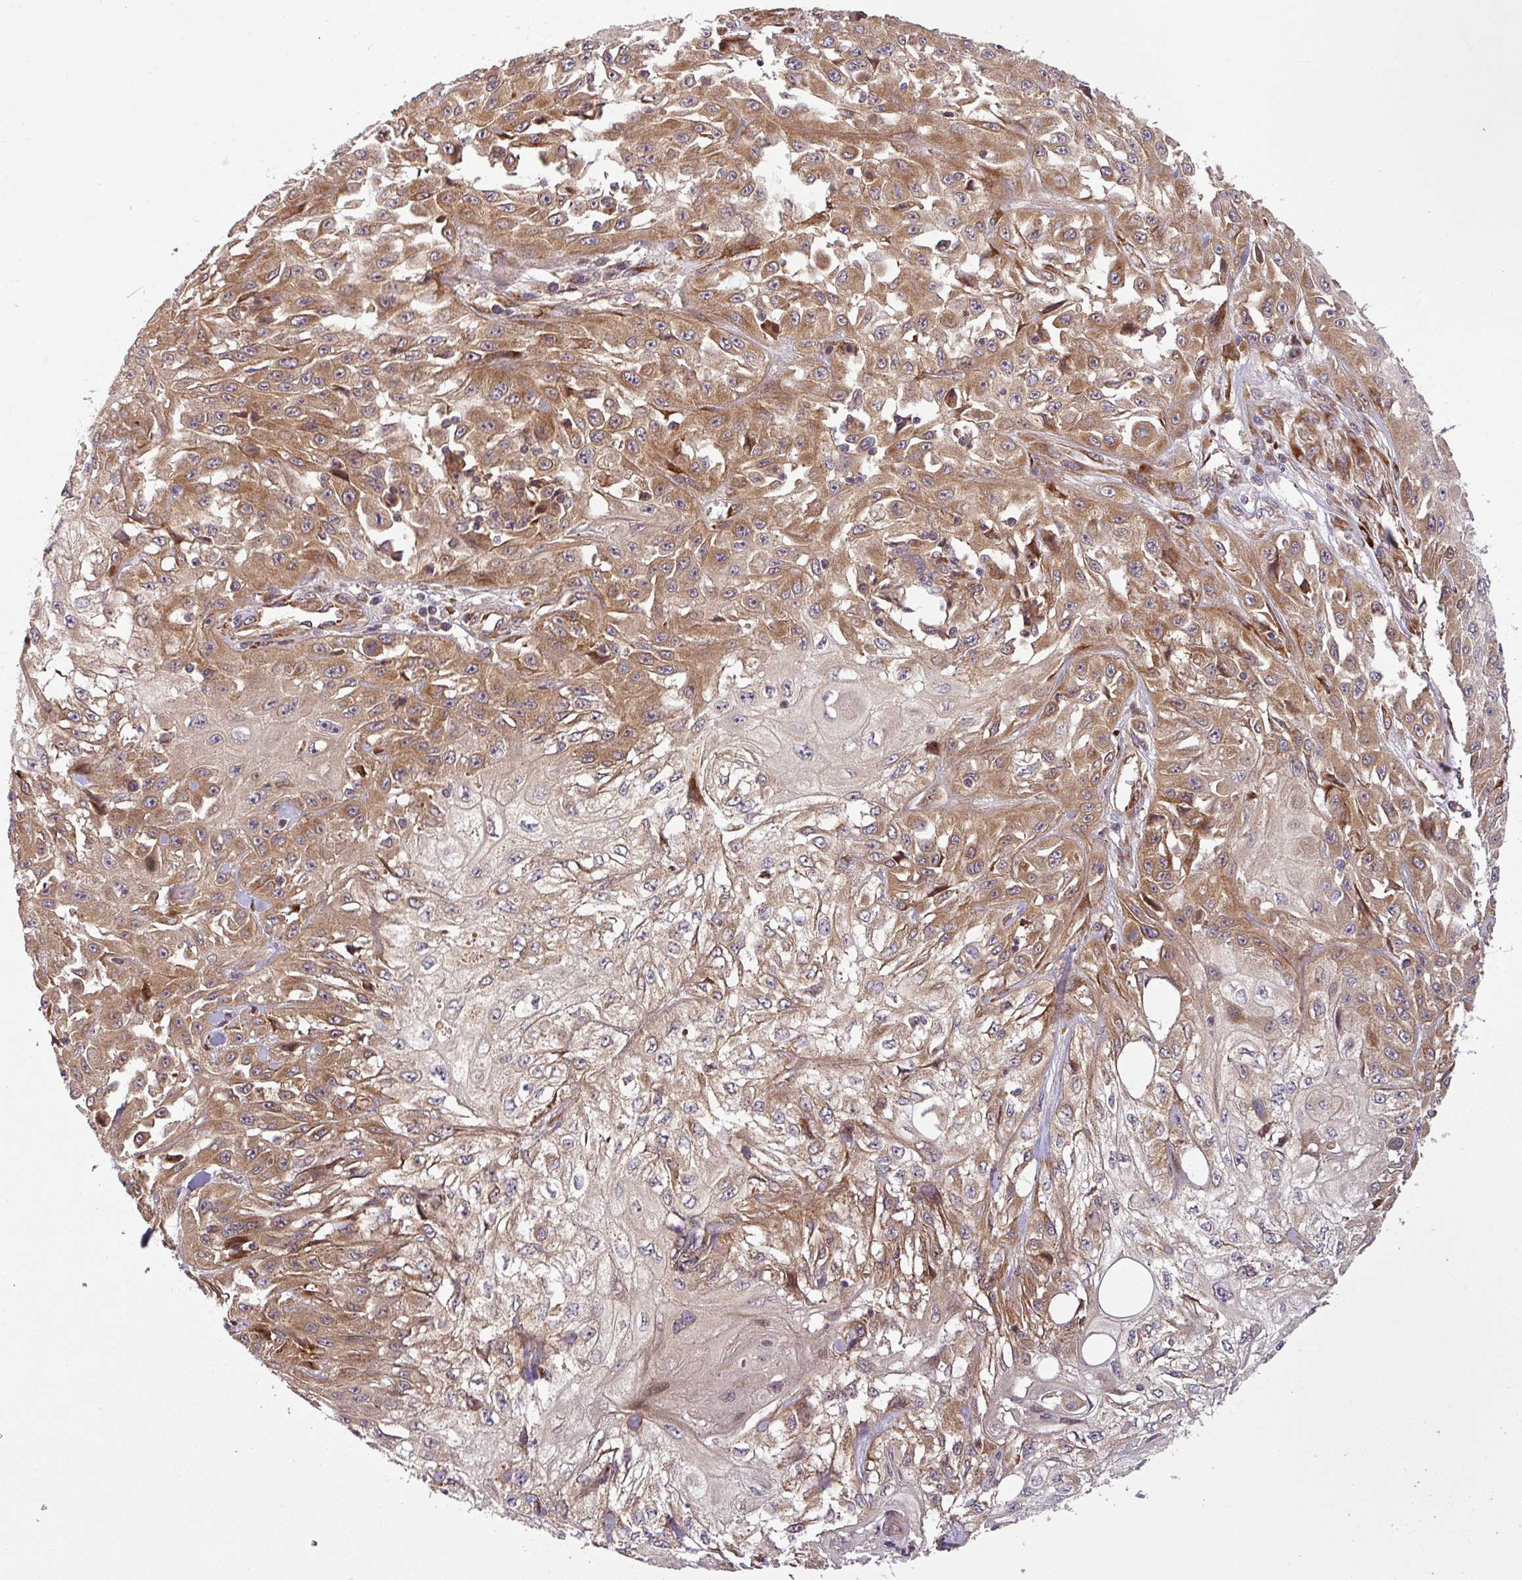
{"staining": {"intensity": "moderate", "quantity": ">75%", "location": "cytoplasmic/membranous"}, "tissue": "skin cancer", "cell_type": "Tumor cells", "image_type": "cancer", "snomed": [{"axis": "morphology", "description": "Squamous cell carcinoma, NOS"}, {"axis": "morphology", "description": "Squamous cell carcinoma, metastatic, NOS"}, {"axis": "topography", "description": "Skin"}, {"axis": "topography", "description": "Lymph node"}], "caption": "Human skin cancer stained with a protein marker exhibits moderate staining in tumor cells.", "gene": "ART1", "patient": {"sex": "male", "age": 75}}